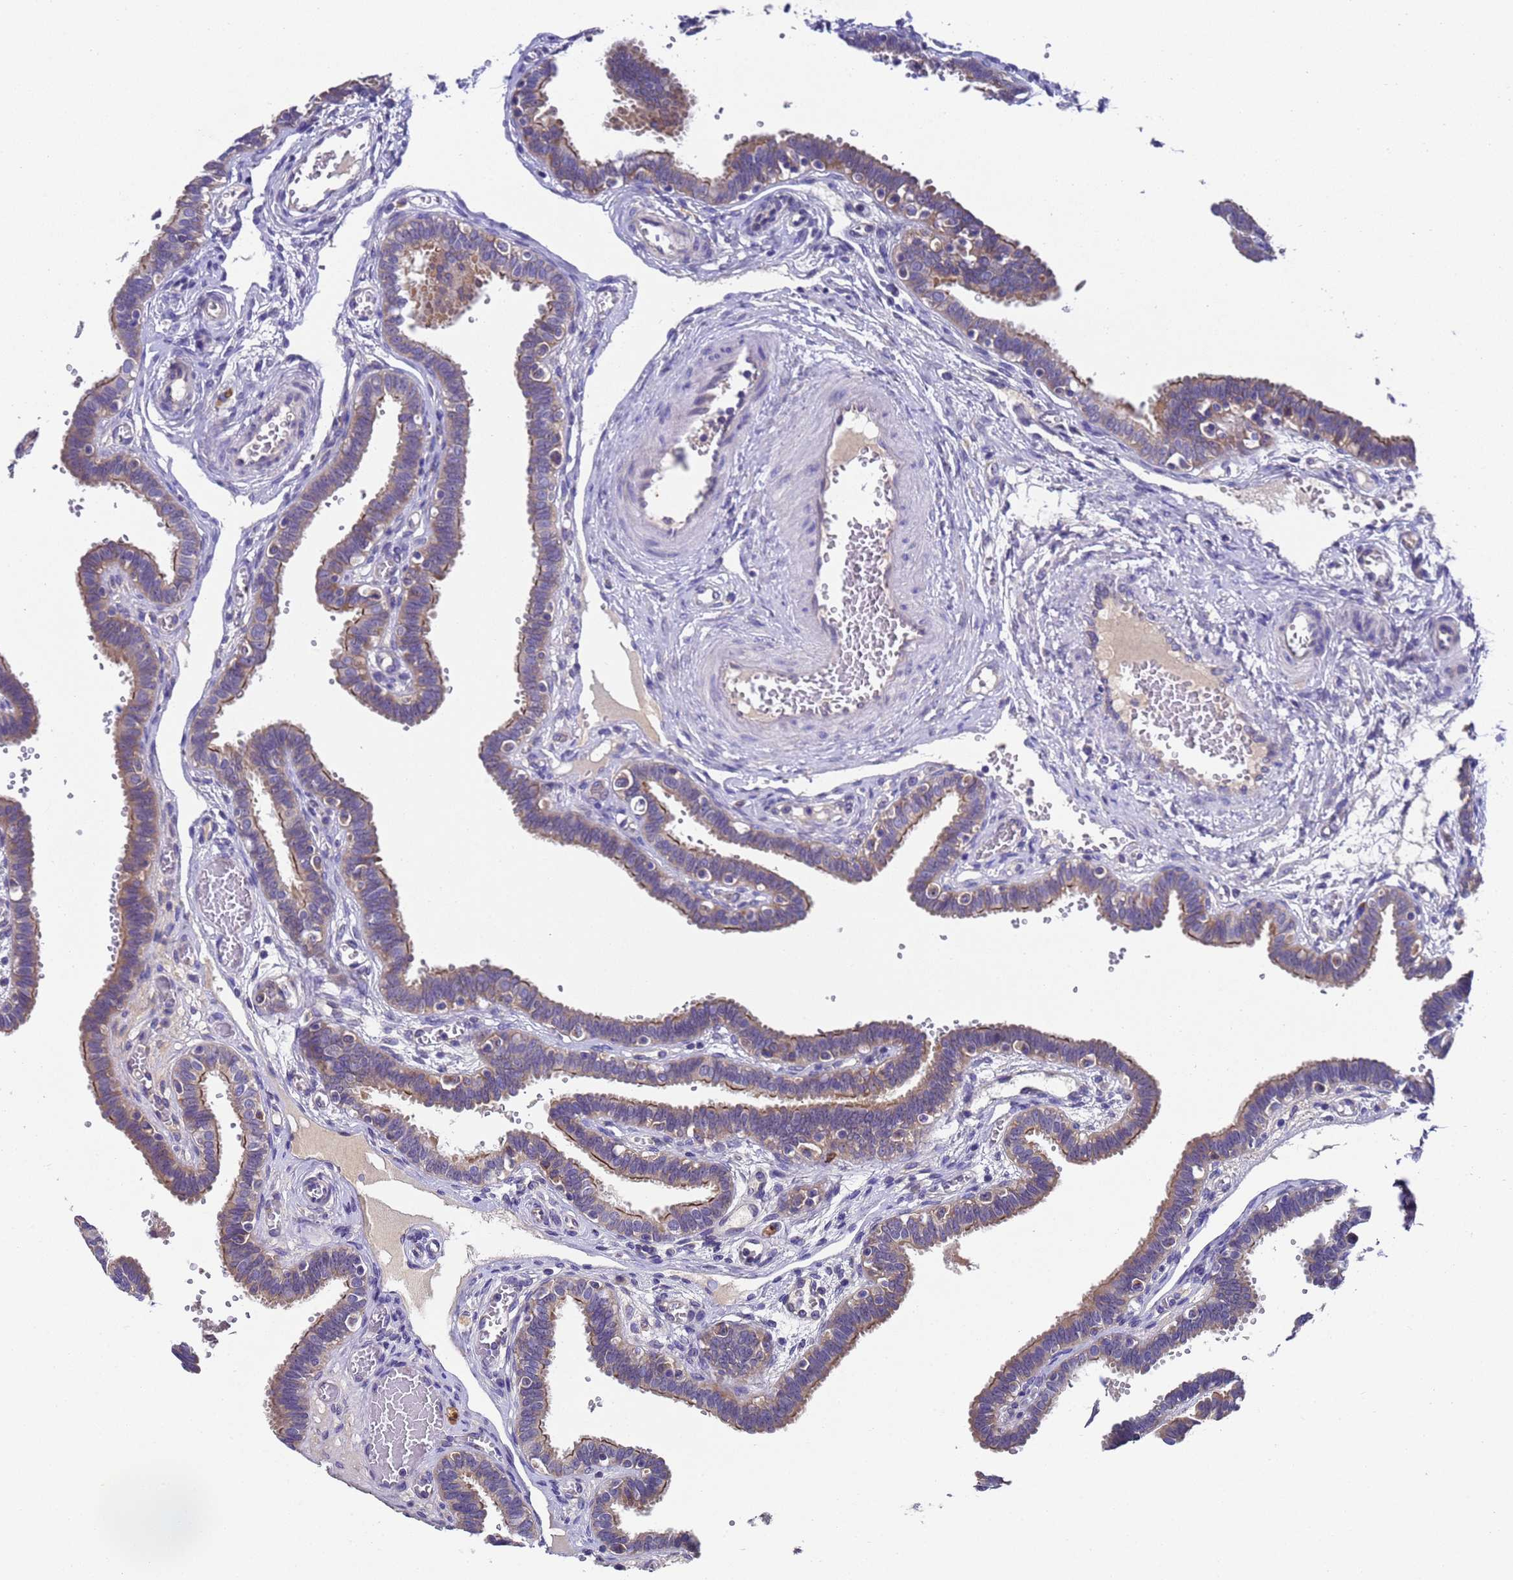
{"staining": {"intensity": "moderate", "quantity": "25%-75%", "location": "cytoplasmic/membranous"}, "tissue": "fallopian tube", "cell_type": "Glandular cells", "image_type": "normal", "snomed": [{"axis": "morphology", "description": "Normal tissue, NOS"}, {"axis": "topography", "description": "Fallopian tube"}, {"axis": "topography", "description": "Placenta"}], "caption": "This is an image of immunohistochemistry (IHC) staining of benign fallopian tube, which shows moderate staining in the cytoplasmic/membranous of glandular cells.", "gene": "DCAF12L1", "patient": {"sex": "female", "age": 32}}